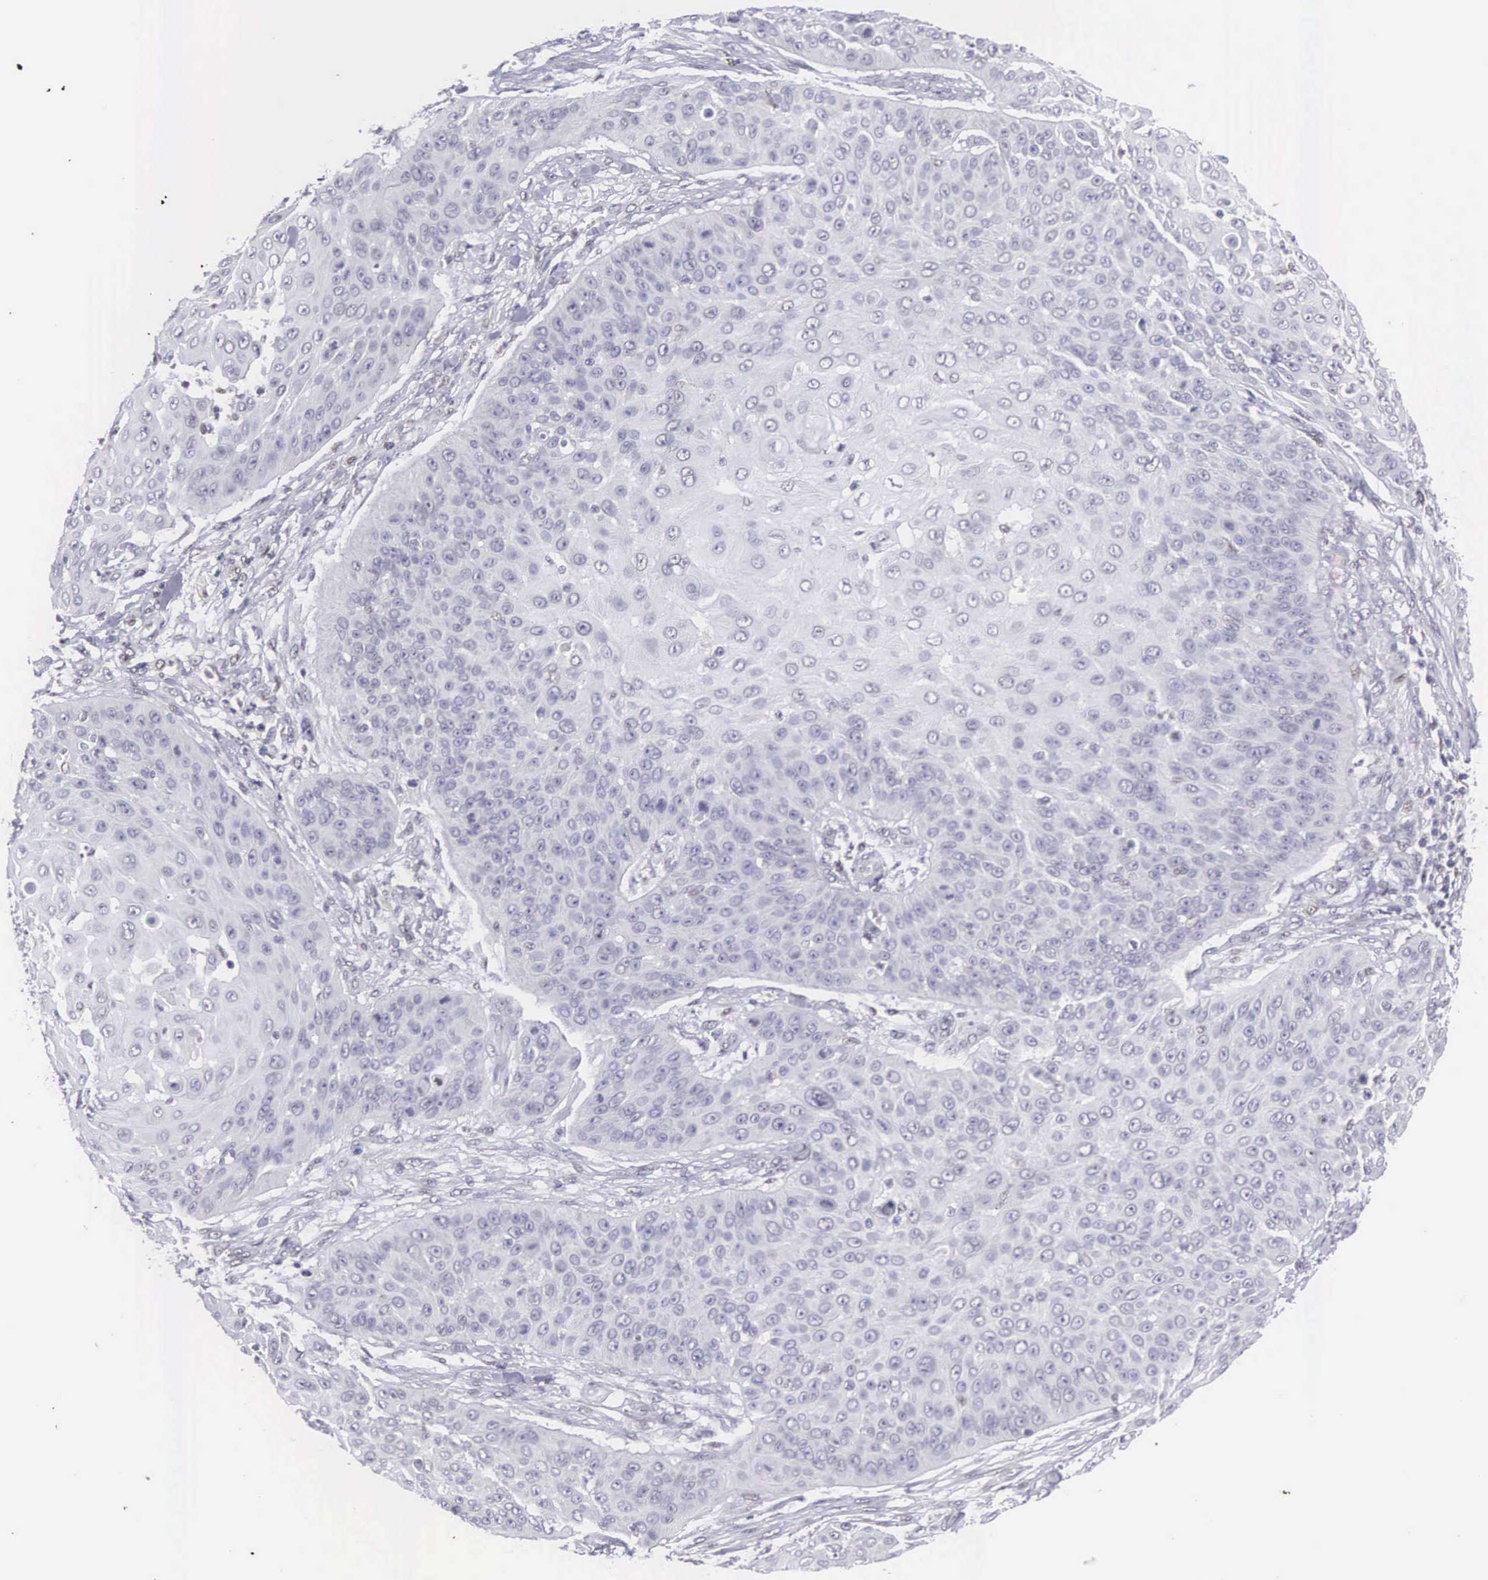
{"staining": {"intensity": "negative", "quantity": "none", "location": "none"}, "tissue": "skin cancer", "cell_type": "Tumor cells", "image_type": "cancer", "snomed": [{"axis": "morphology", "description": "Squamous cell carcinoma, NOS"}, {"axis": "topography", "description": "Skin"}], "caption": "Histopathology image shows no significant protein positivity in tumor cells of skin cancer (squamous cell carcinoma).", "gene": "ETV6", "patient": {"sex": "male", "age": 82}}